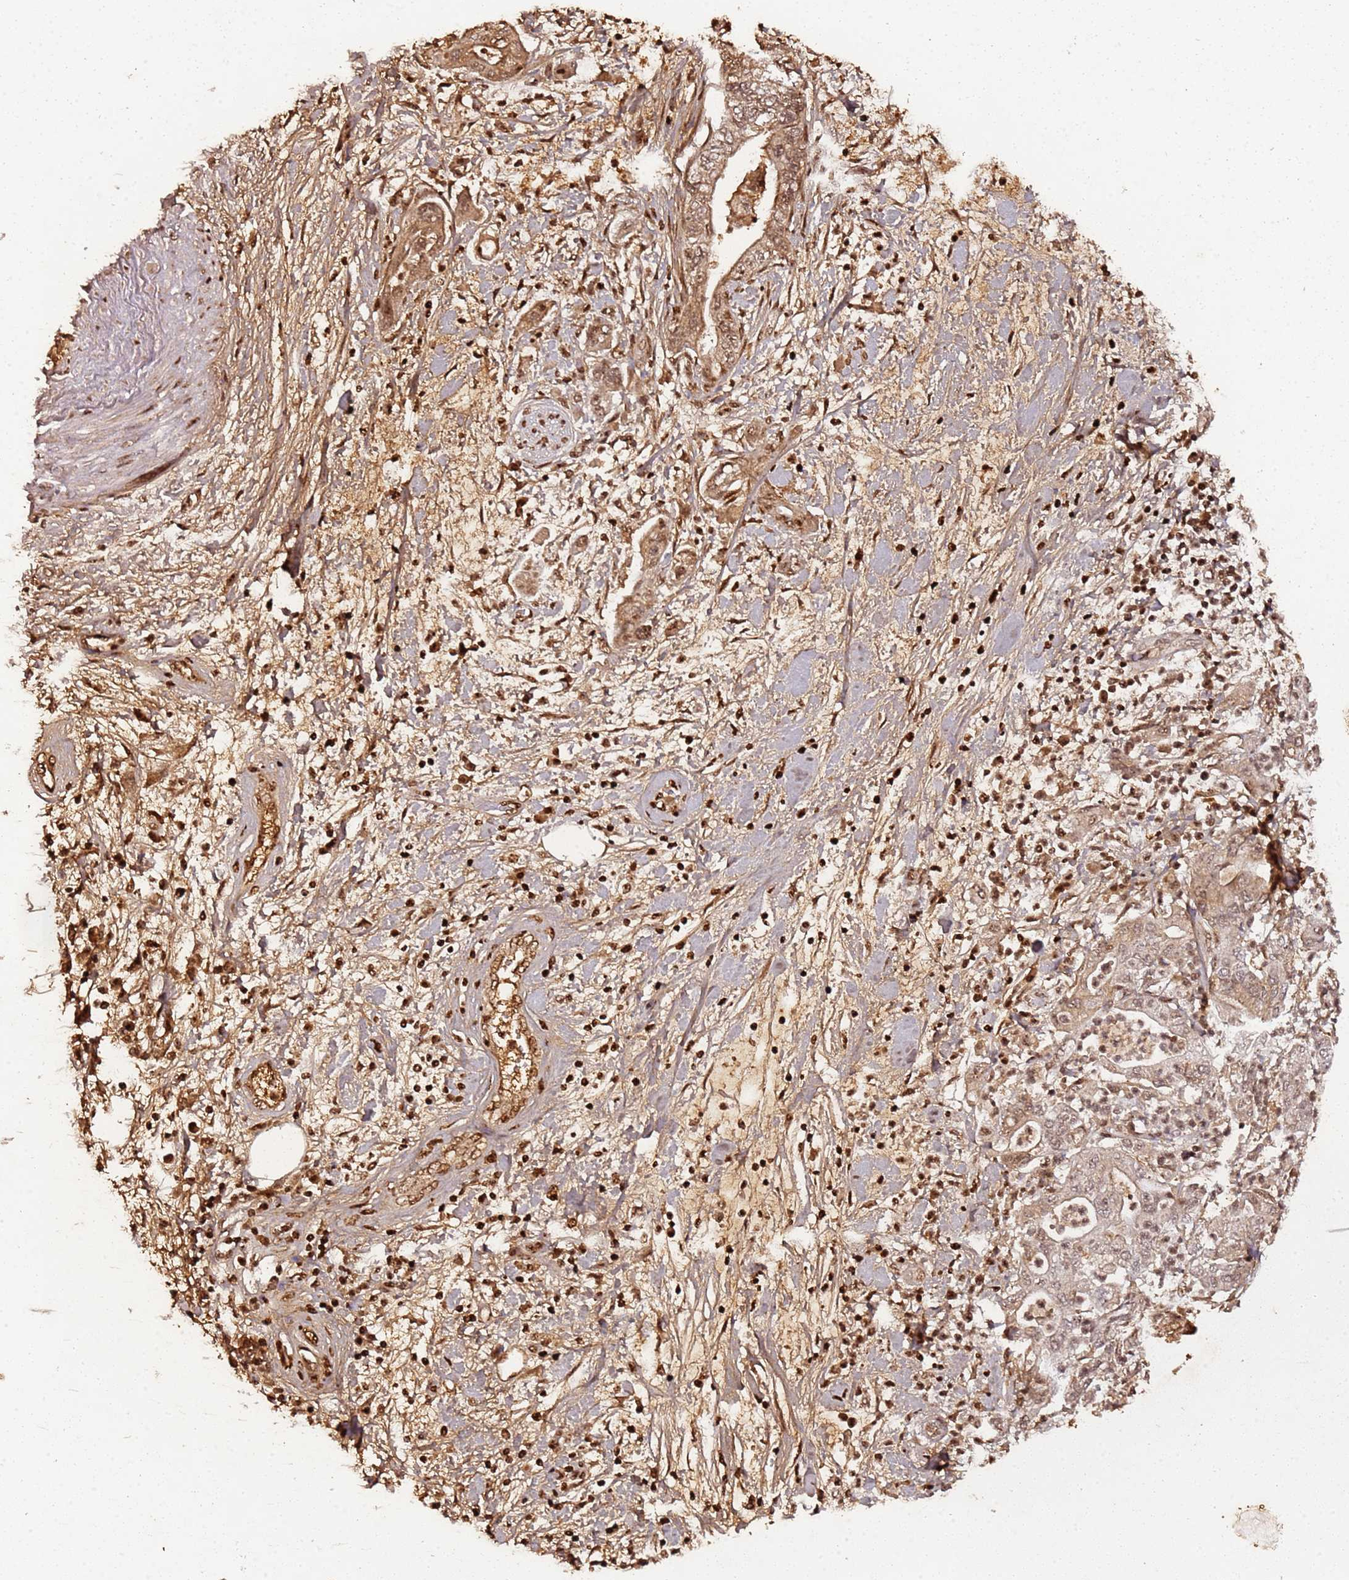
{"staining": {"intensity": "moderate", "quantity": ">75%", "location": "cytoplasmic/membranous,nuclear"}, "tissue": "pancreatic cancer", "cell_type": "Tumor cells", "image_type": "cancer", "snomed": [{"axis": "morphology", "description": "Adenocarcinoma, NOS"}, {"axis": "topography", "description": "Pancreas"}], "caption": "Immunohistochemical staining of pancreatic adenocarcinoma exhibits moderate cytoplasmic/membranous and nuclear protein positivity in approximately >75% of tumor cells. (Stains: DAB (3,3'-diaminobenzidine) in brown, nuclei in blue, Microscopy: brightfield microscopy at high magnification).", "gene": "COL1A2", "patient": {"sex": "female", "age": 73}}